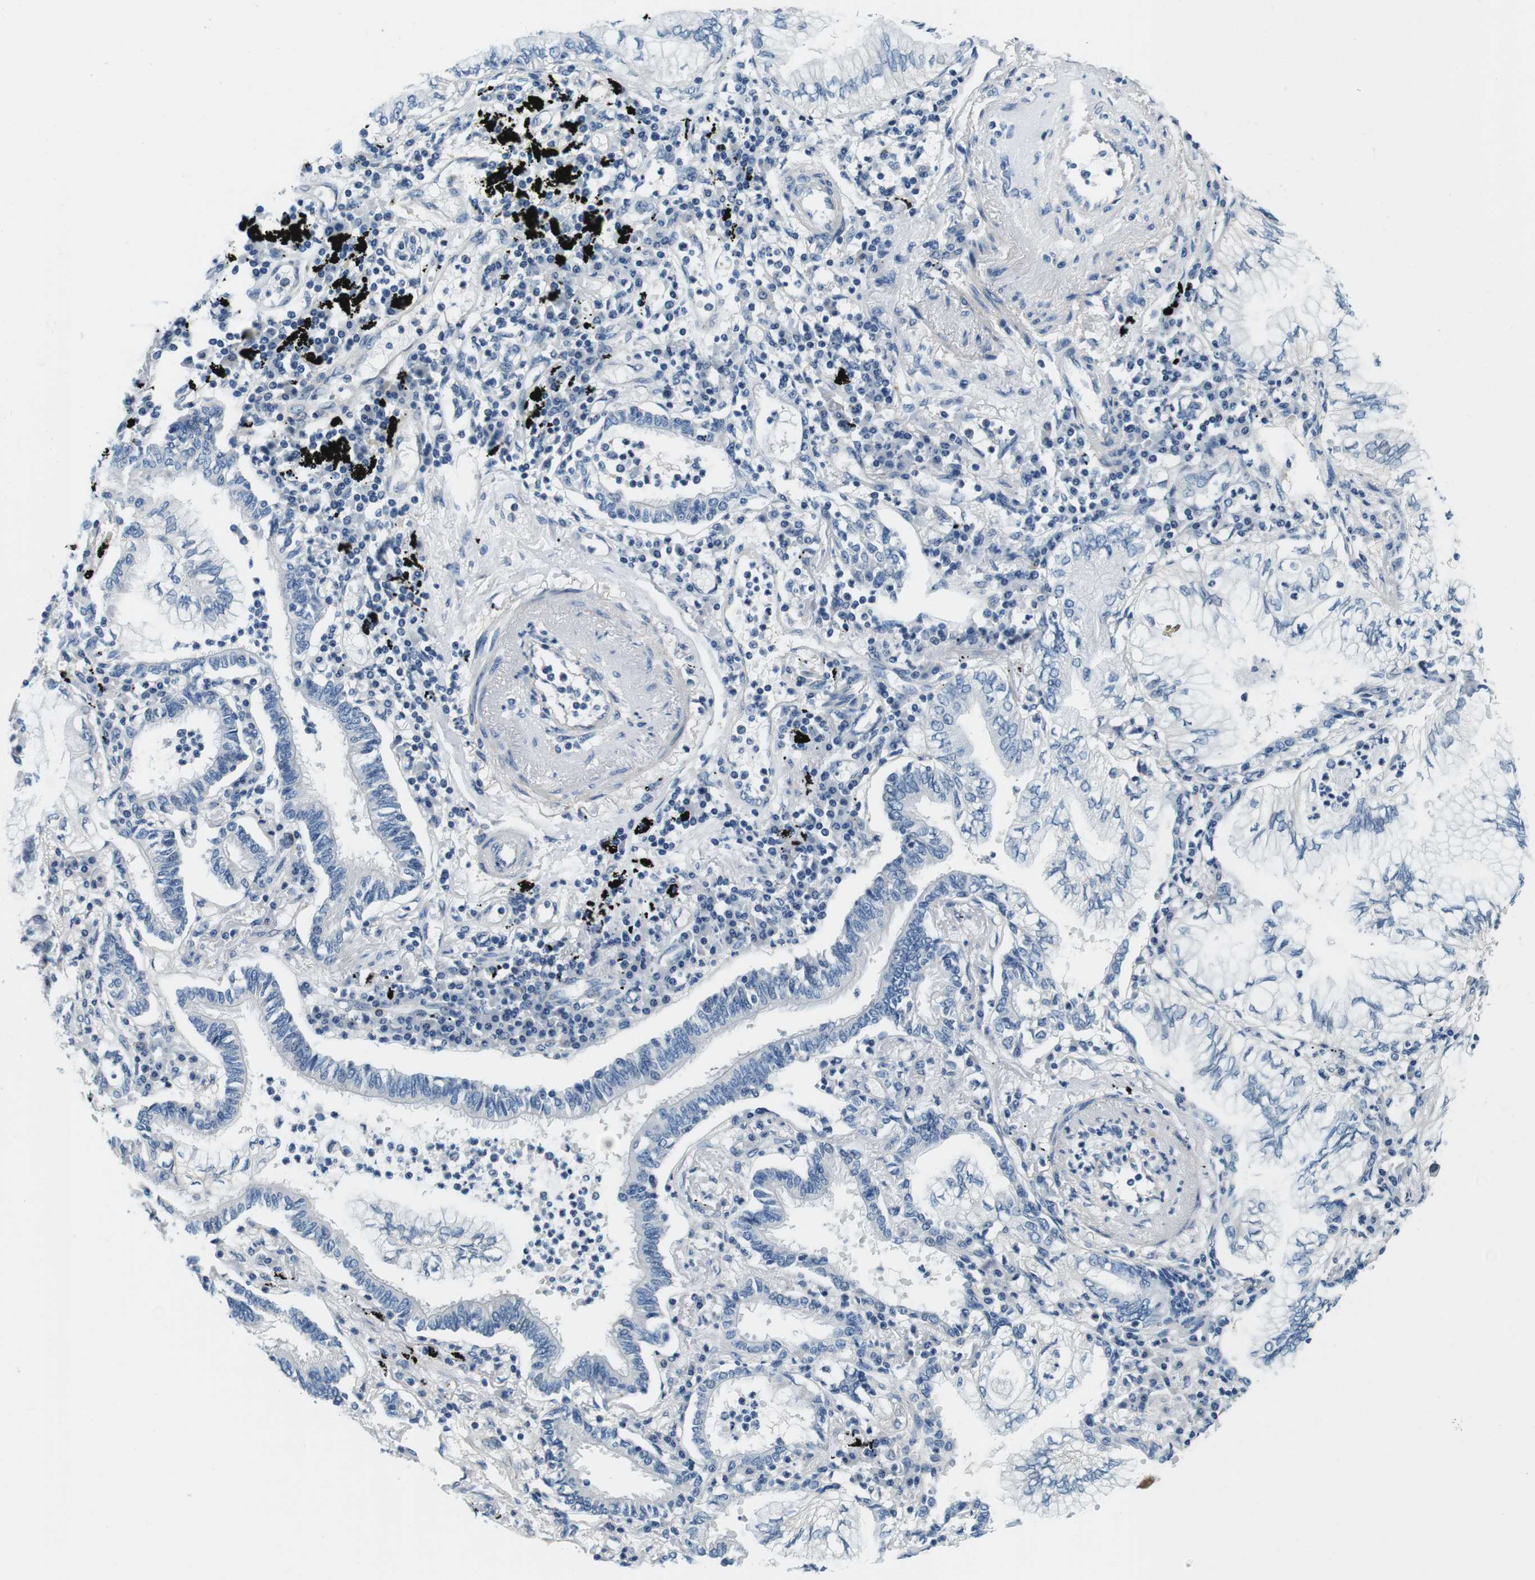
{"staining": {"intensity": "negative", "quantity": "none", "location": "none"}, "tissue": "lung cancer", "cell_type": "Tumor cells", "image_type": "cancer", "snomed": [{"axis": "morphology", "description": "Normal tissue, NOS"}, {"axis": "morphology", "description": "Adenocarcinoma, NOS"}, {"axis": "topography", "description": "Bronchus"}, {"axis": "topography", "description": "Lung"}], "caption": "Immunohistochemical staining of lung cancer (adenocarcinoma) demonstrates no significant positivity in tumor cells. (Immunohistochemistry (ihc), brightfield microscopy, high magnification).", "gene": "KCNJ5", "patient": {"sex": "female", "age": 70}}